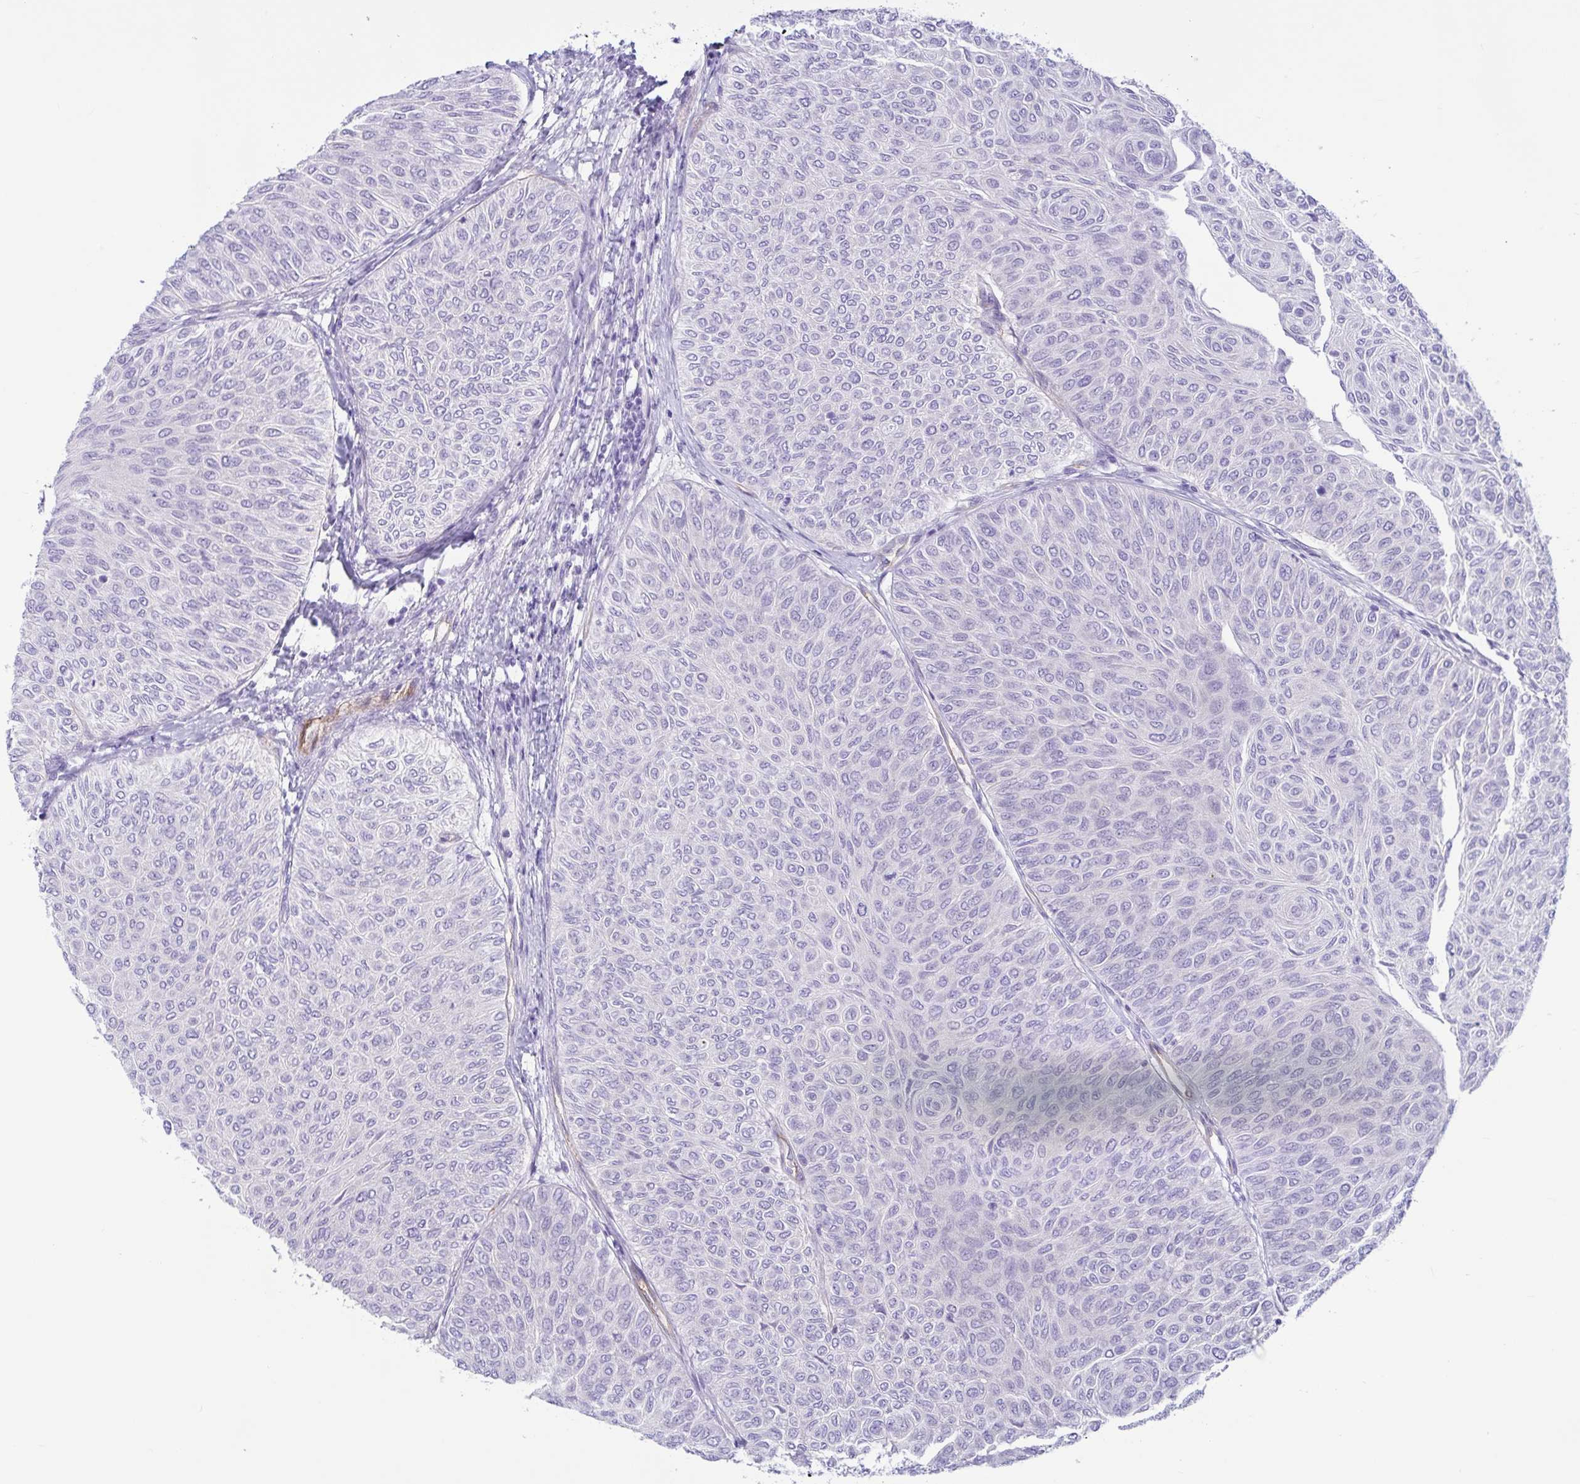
{"staining": {"intensity": "negative", "quantity": "none", "location": "none"}, "tissue": "urothelial cancer", "cell_type": "Tumor cells", "image_type": "cancer", "snomed": [{"axis": "morphology", "description": "Urothelial carcinoma, Low grade"}, {"axis": "topography", "description": "Urinary bladder"}], "caption": "This micrograph is of urothelial carcinoma (low-grade) stained with immunohistochemistry to label a protein in brown with the nuclei are counter-stained blue. There is no expression in tumor cells.", "gene": "TNNI2", "patient": {"sex": "male", "age": 78}}